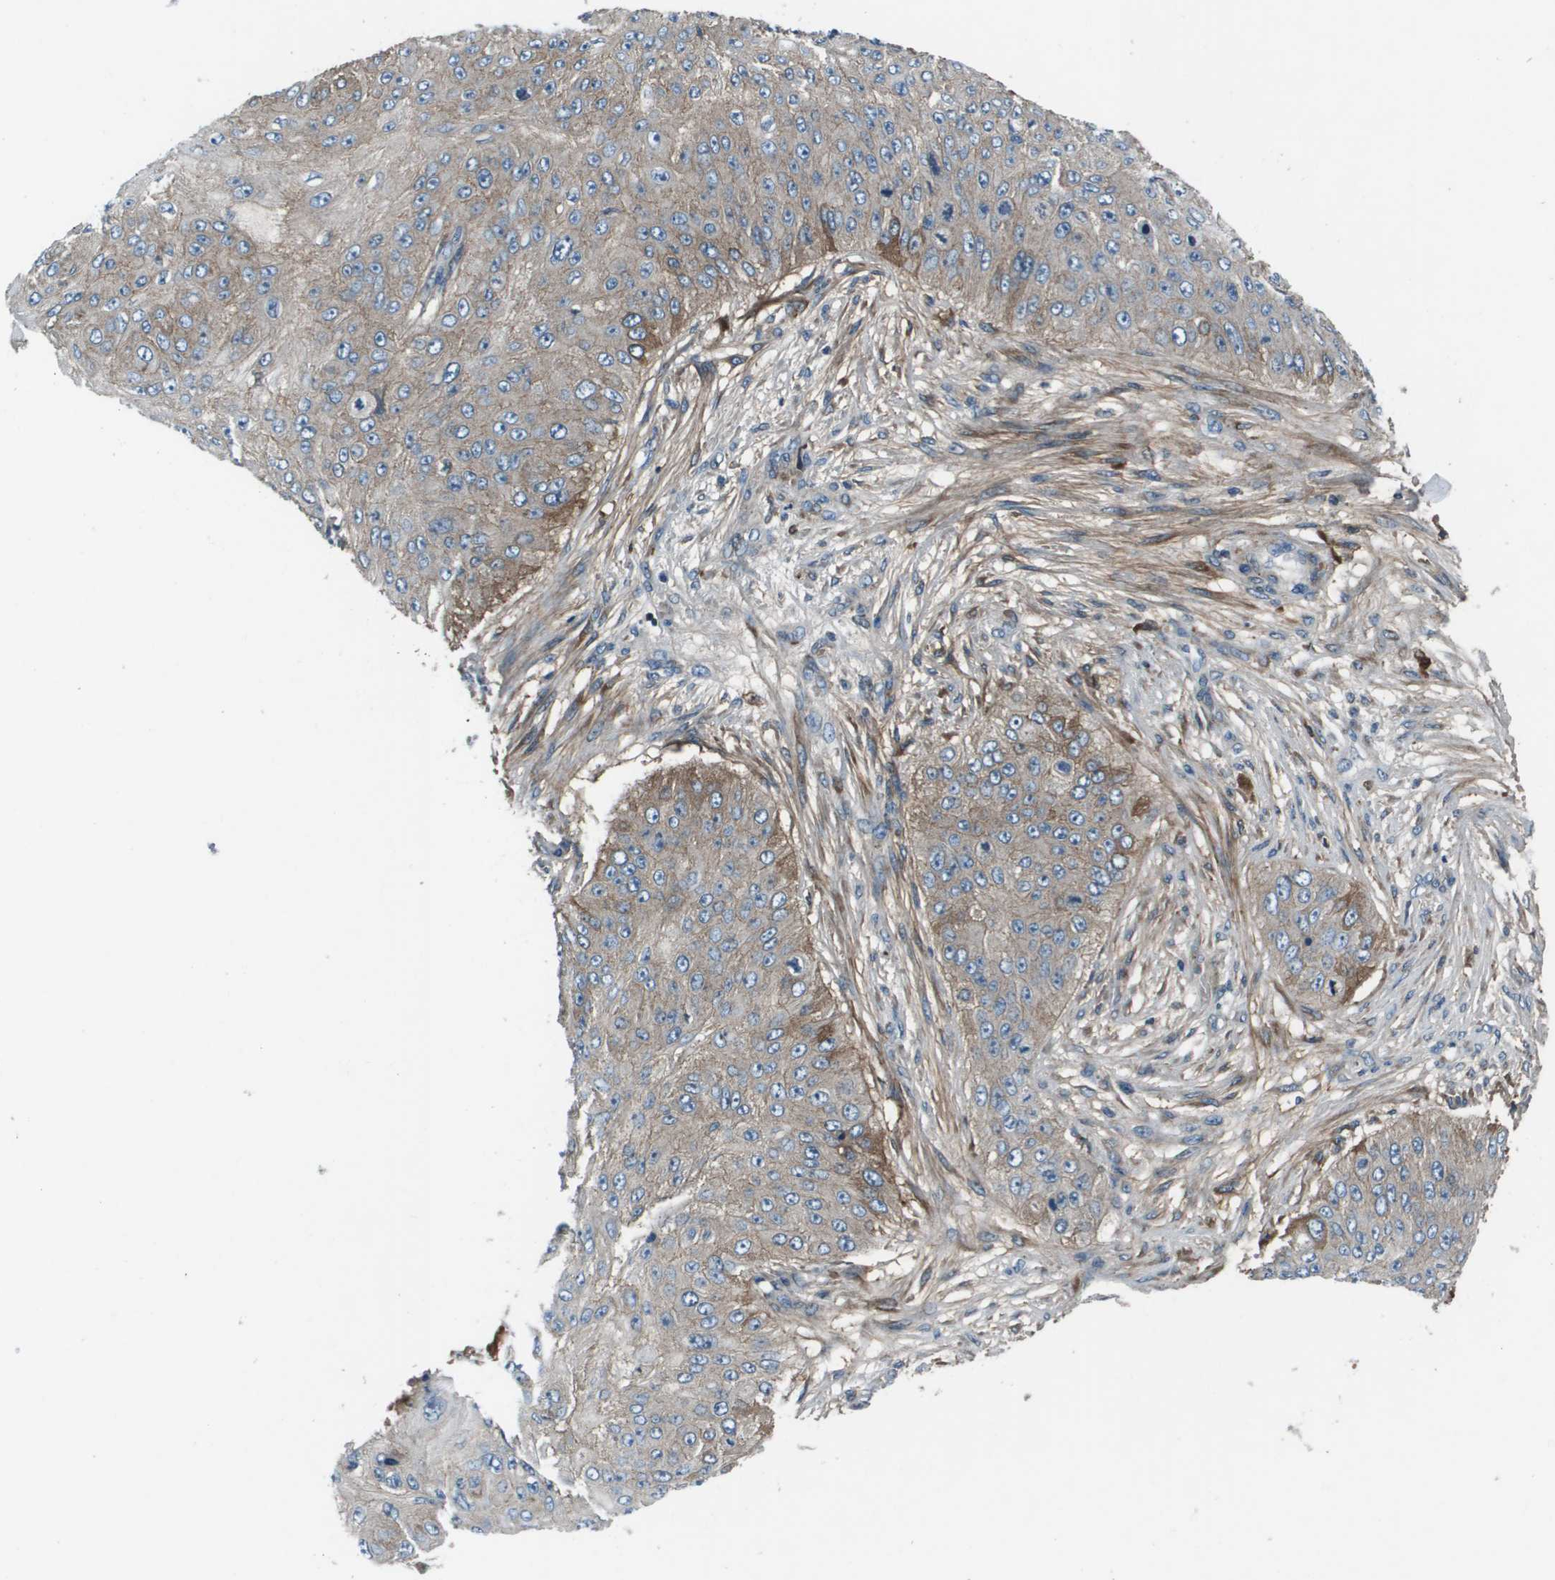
{"staining": {"intensity": "weak", "quantity": "<25%", "location": "cytoplasmic/membranous"}, "tissue": "skin cancer", "cell_type": "Tumor cells", "image_type": "cancer", "snomed": [{"axis": "morphology", "description": "Squamous cell carcinoma, NOS"}, {"axis": "topography", "description": "Skin"}], "caption": "Skin cancer stained for a protein using immunohistochemistry shows no staining tumor cells.", "gene": "PCOLCE", "patient": {"sex": "female", "age": 80}}